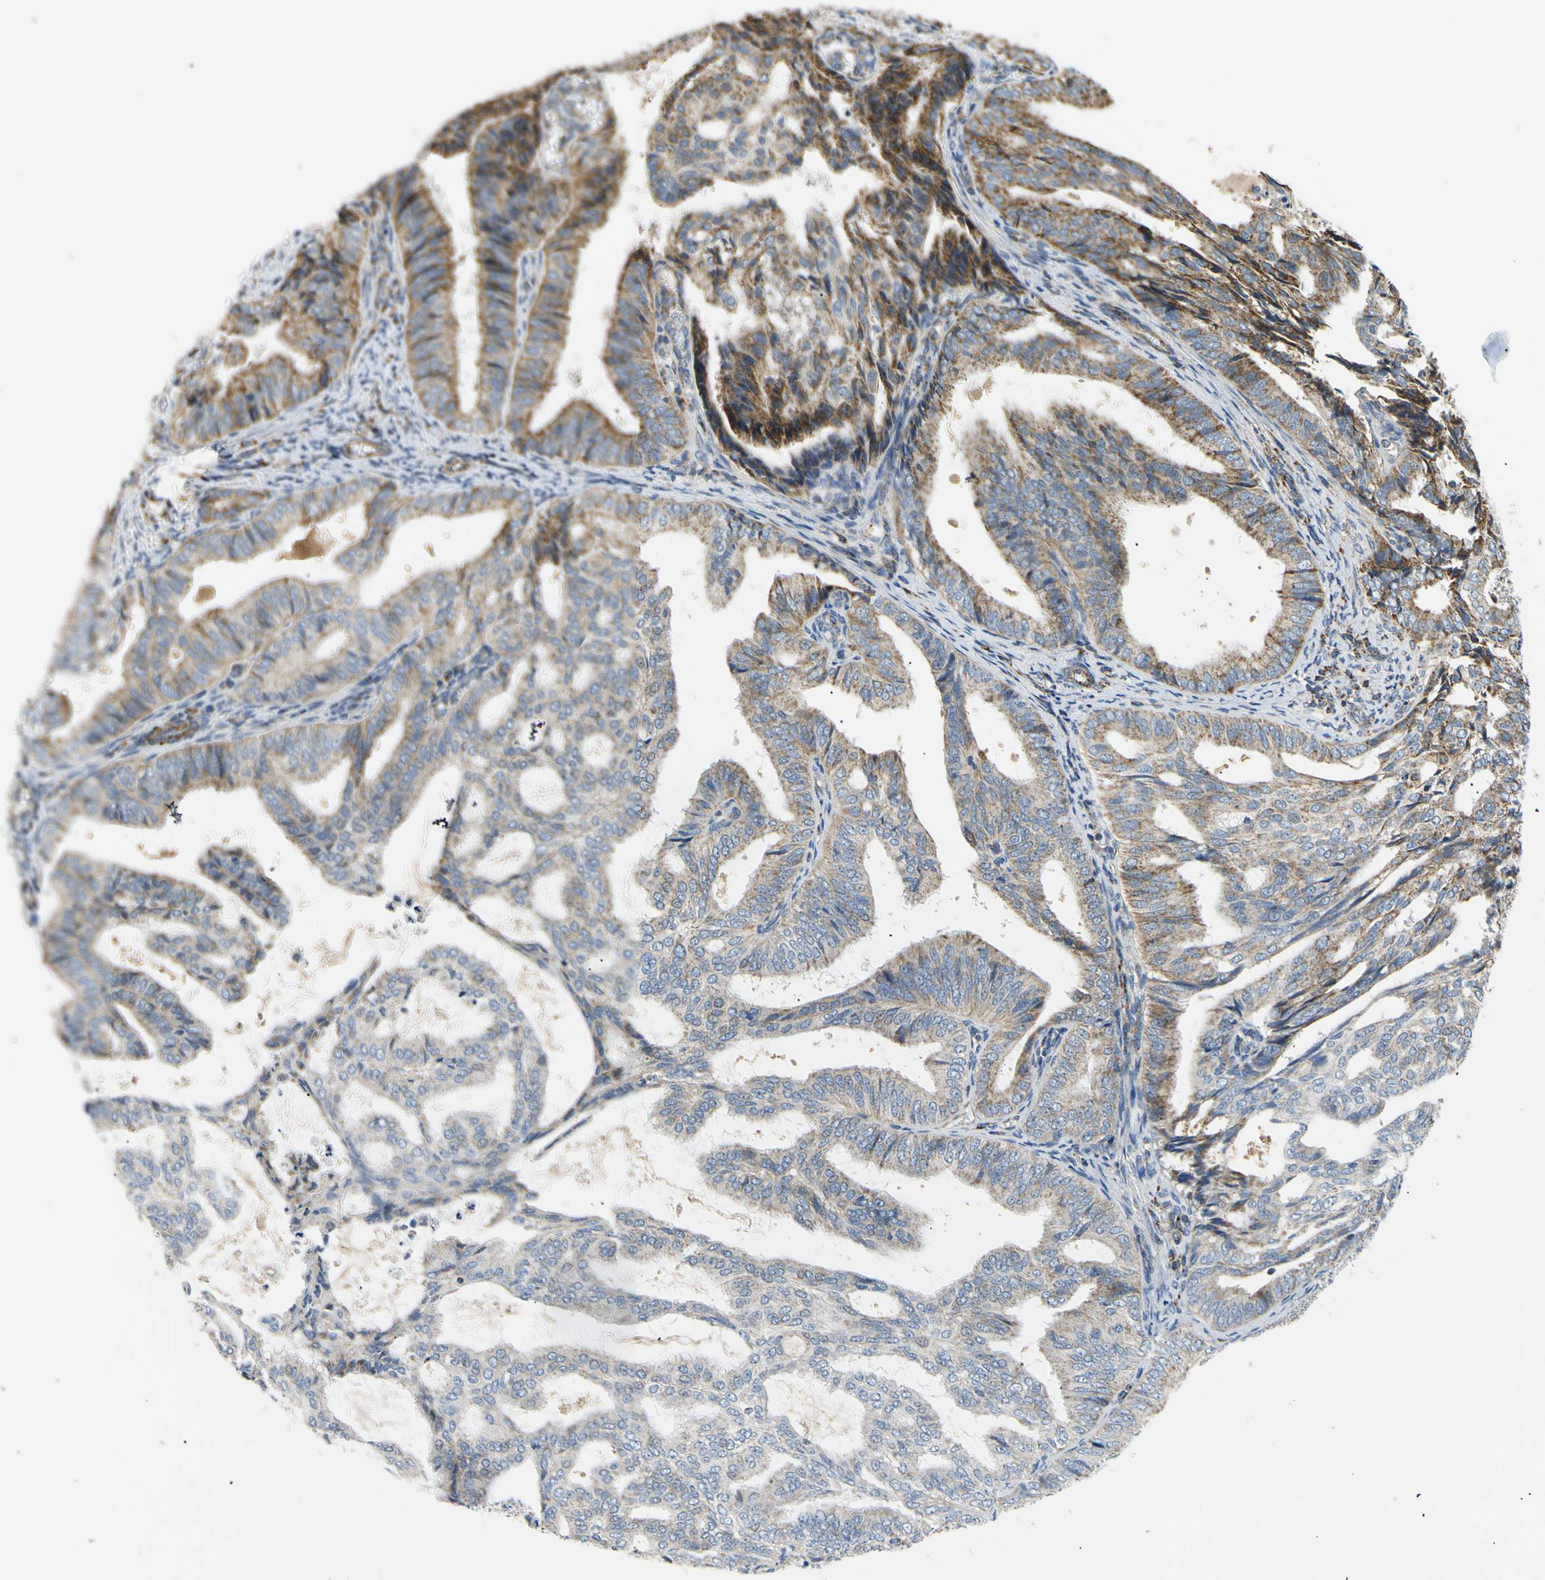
{"staining": {"intensity": "moderate", "quantity": "25%-75%", "location": "cytoplasmic/membranous"}, "tissue": "endometrial cancer", "cell_type": "Tumor cells", "image_type": "cancer", "snomed": [{"axis": "morphology", "description": "Adenocarcinoma, NOS"}, {"axis": "topography", "description": "Endometrium"}], "caption": "Adenocarcinoma (endometrial) stained with a protein marker reveals moderate staining in tumor cells.", "gene": "ACAT1", "patient": {"sex": "female", "age": 58}}